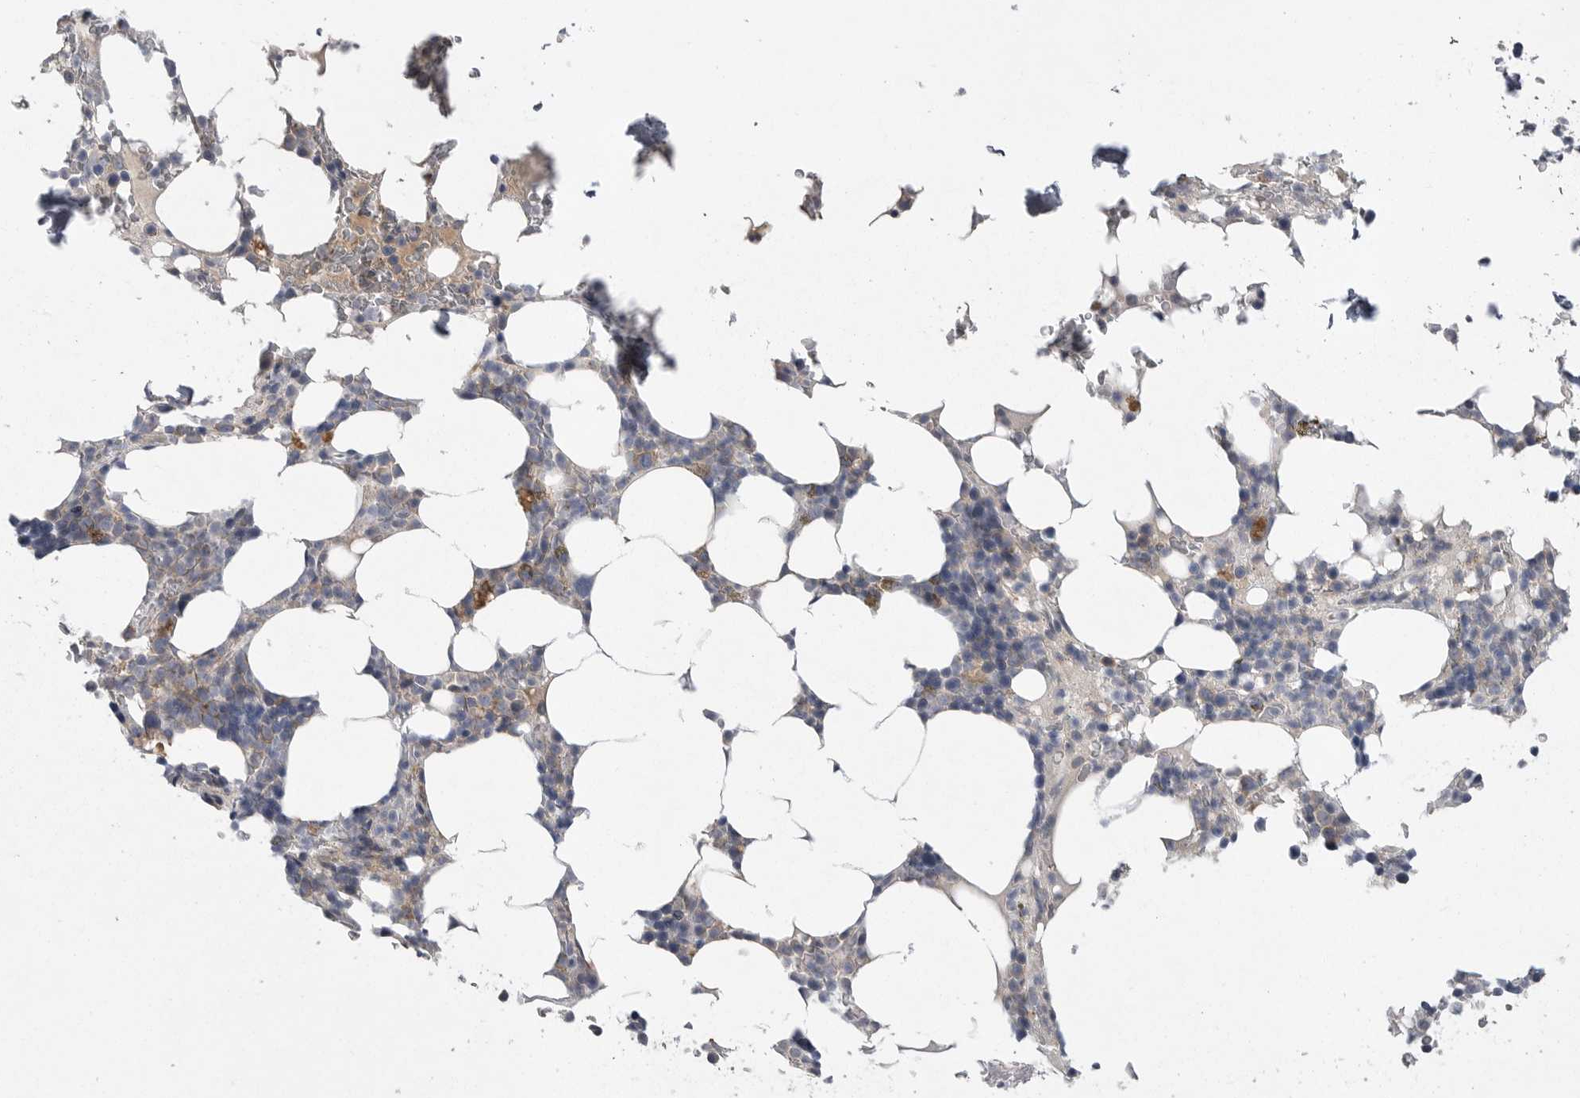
{"staining": {"intensity": "negative", "quantity": "none", "location": "none"}, "tissue": "bone marrow", "cell_type": "Hematopoietic cells", "image_type": "normal", "snomed": [{"axis": "morphology", "description": "Normal tissue, NOS"}, {"axis": "topography", "description": "Bone marrow"}], "caption": "IHC histopathology image of normal human bone marrow stained for a protein (brown), which displays no positivity in hematopoietic cells. (DAB (3,3'-diaminobenzidine) immunohistochemistry (IHC) with hematoxylin counter stain).", "gene": "CRP", "patient": {"sex": "male", "age": 58}}